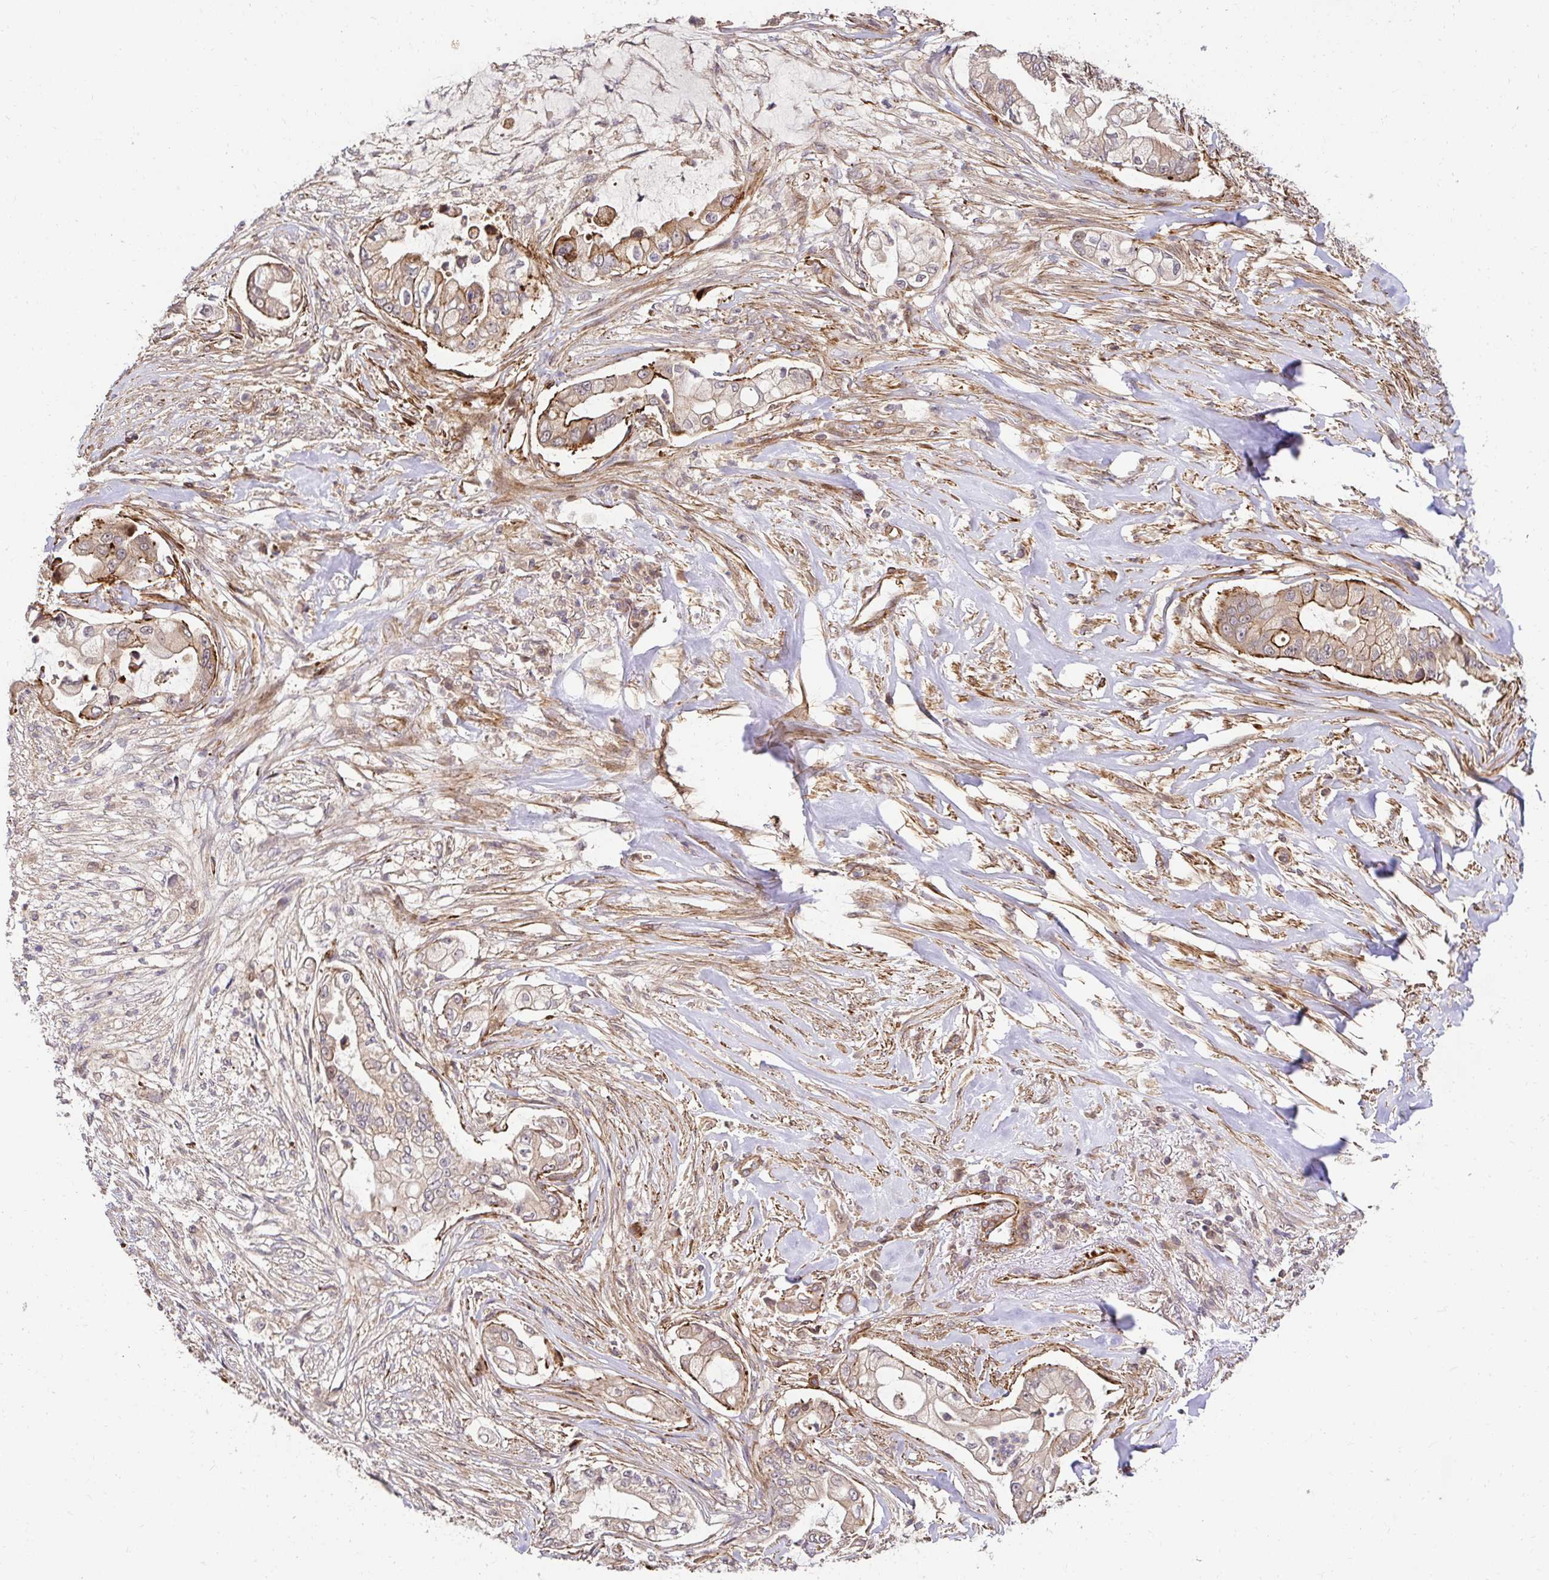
{"staining": {"intensity": "moderate", "quantity": "<25%", "location": "cytoplasmic/membranous"}, "tissue": "pancreatic cancer", "cell_type": "Tumor cells", "image_type": "cancer", "snomed": [{"axis": "morphology", "description": "Adenocarcinoma, NOS"}, {"axis": "topography", "description": "Pancreas"}], "caption": "High-magnification brightfield microscopy of pancreatic adenocarcinoma stained with DAB (brown) and counterstained with hematoxylin (blue). tumor cells exhibit moderate cytoplasmic/membranous staining is identified in about<25% of cells.", "gene": "PSMA4", "patient": {"sex": "female", "age": 69}}